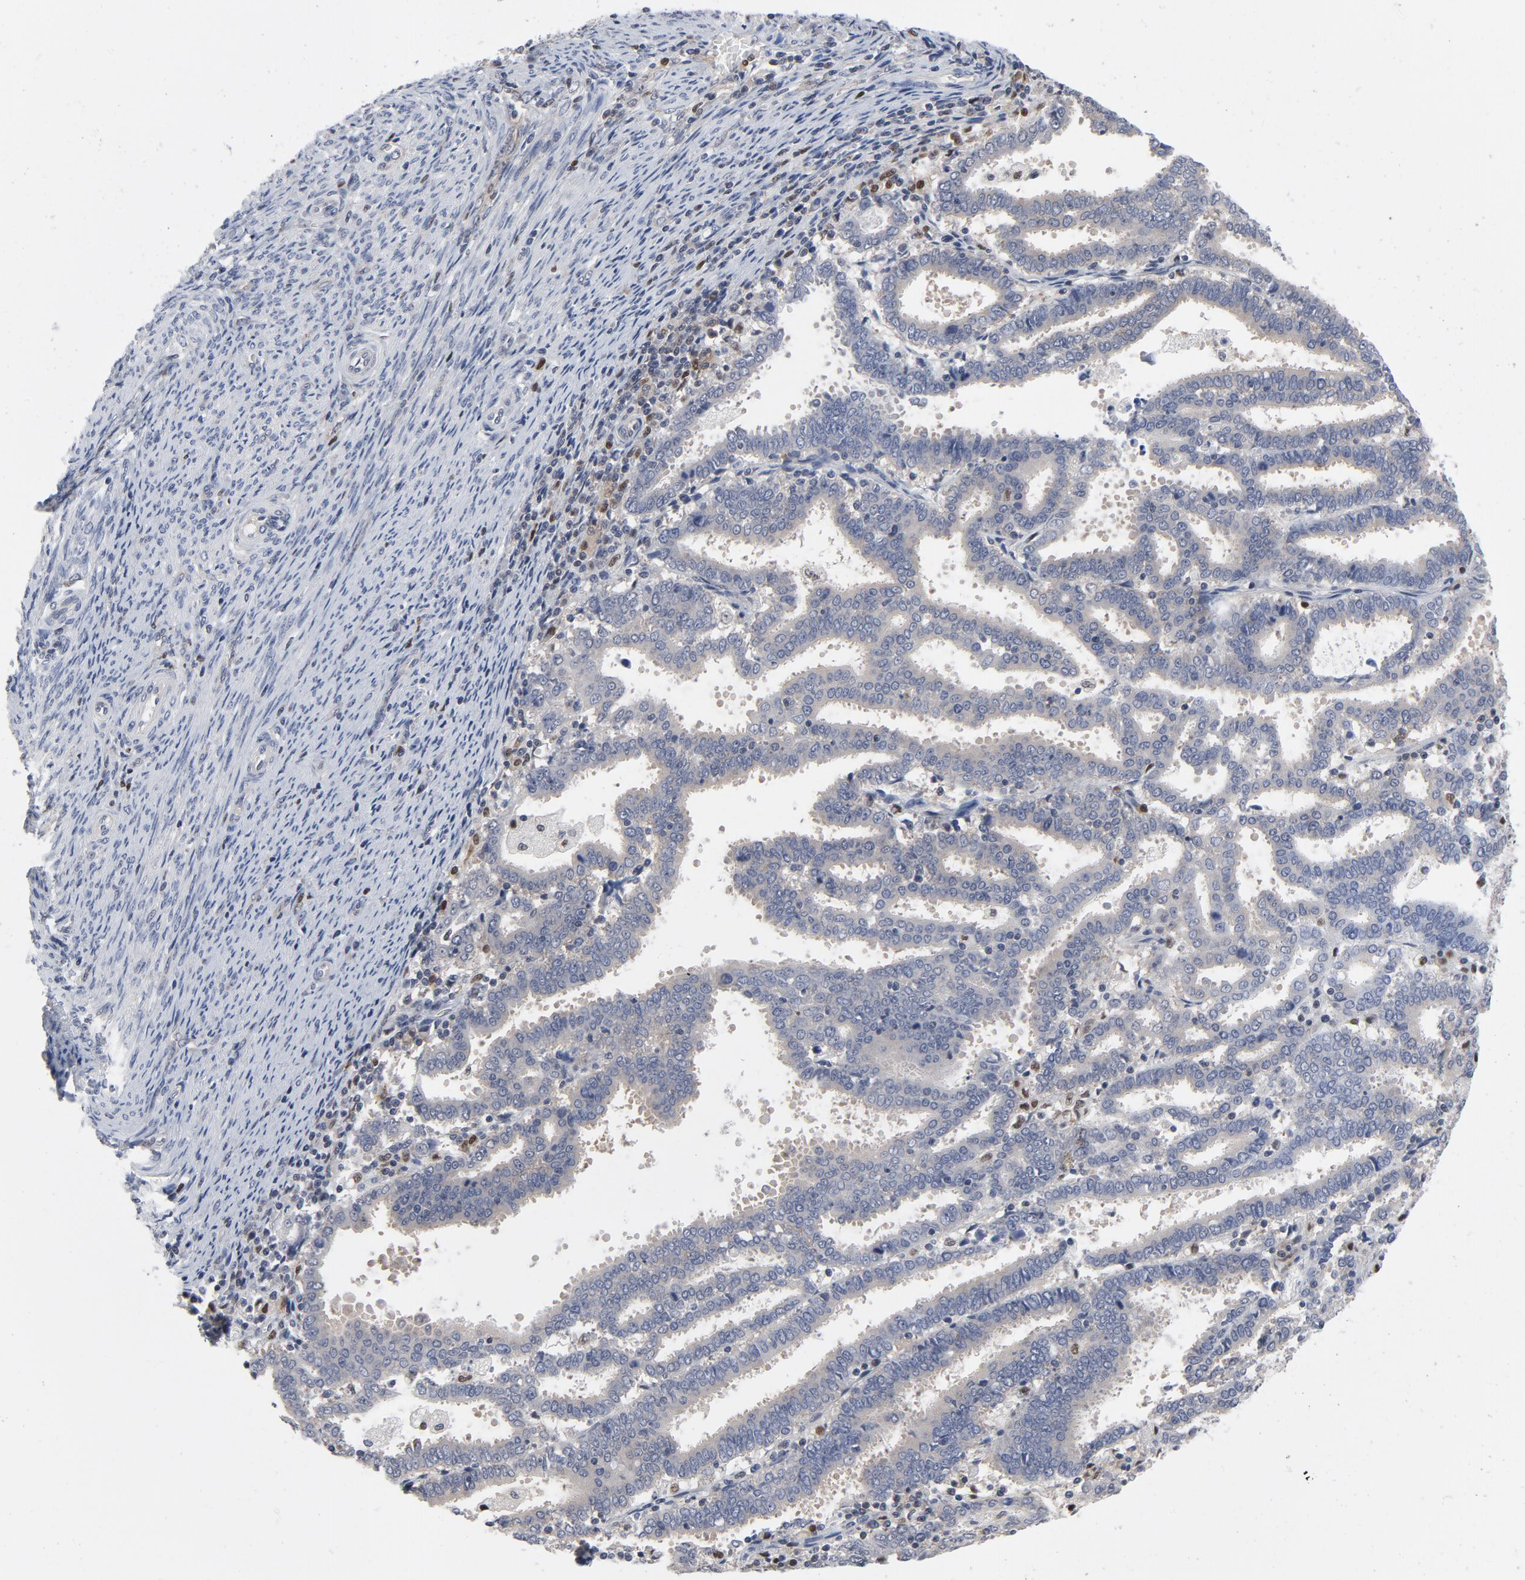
{"staining": {"intensity": "weak", "quantity": "<25%", "location": "cytoplasmic/membranous"}, "tissue": "endometrial cancer", "cell_type": "Tumor cells", "image_type": "cancer", "snomed": [{"axis": "morphology", "description": "Adenocarcinoma, NOS"}, {"axis": "topography", "description": "Uterus"}], "caption": "IHC histopathology image of neoplastic tissue: endometrial cancer (adenocarcinoma) stained with DAB (3,3'-diaminobenzidine) displays no significant protein expression in tumor cells. (DAB (3,3'-diaminobenzidine) immunohistochemistry visualized using brightfield microscopy, high magnification).", "gene": "NFKB1", "patient": {"sex": "female", "age": 83}}